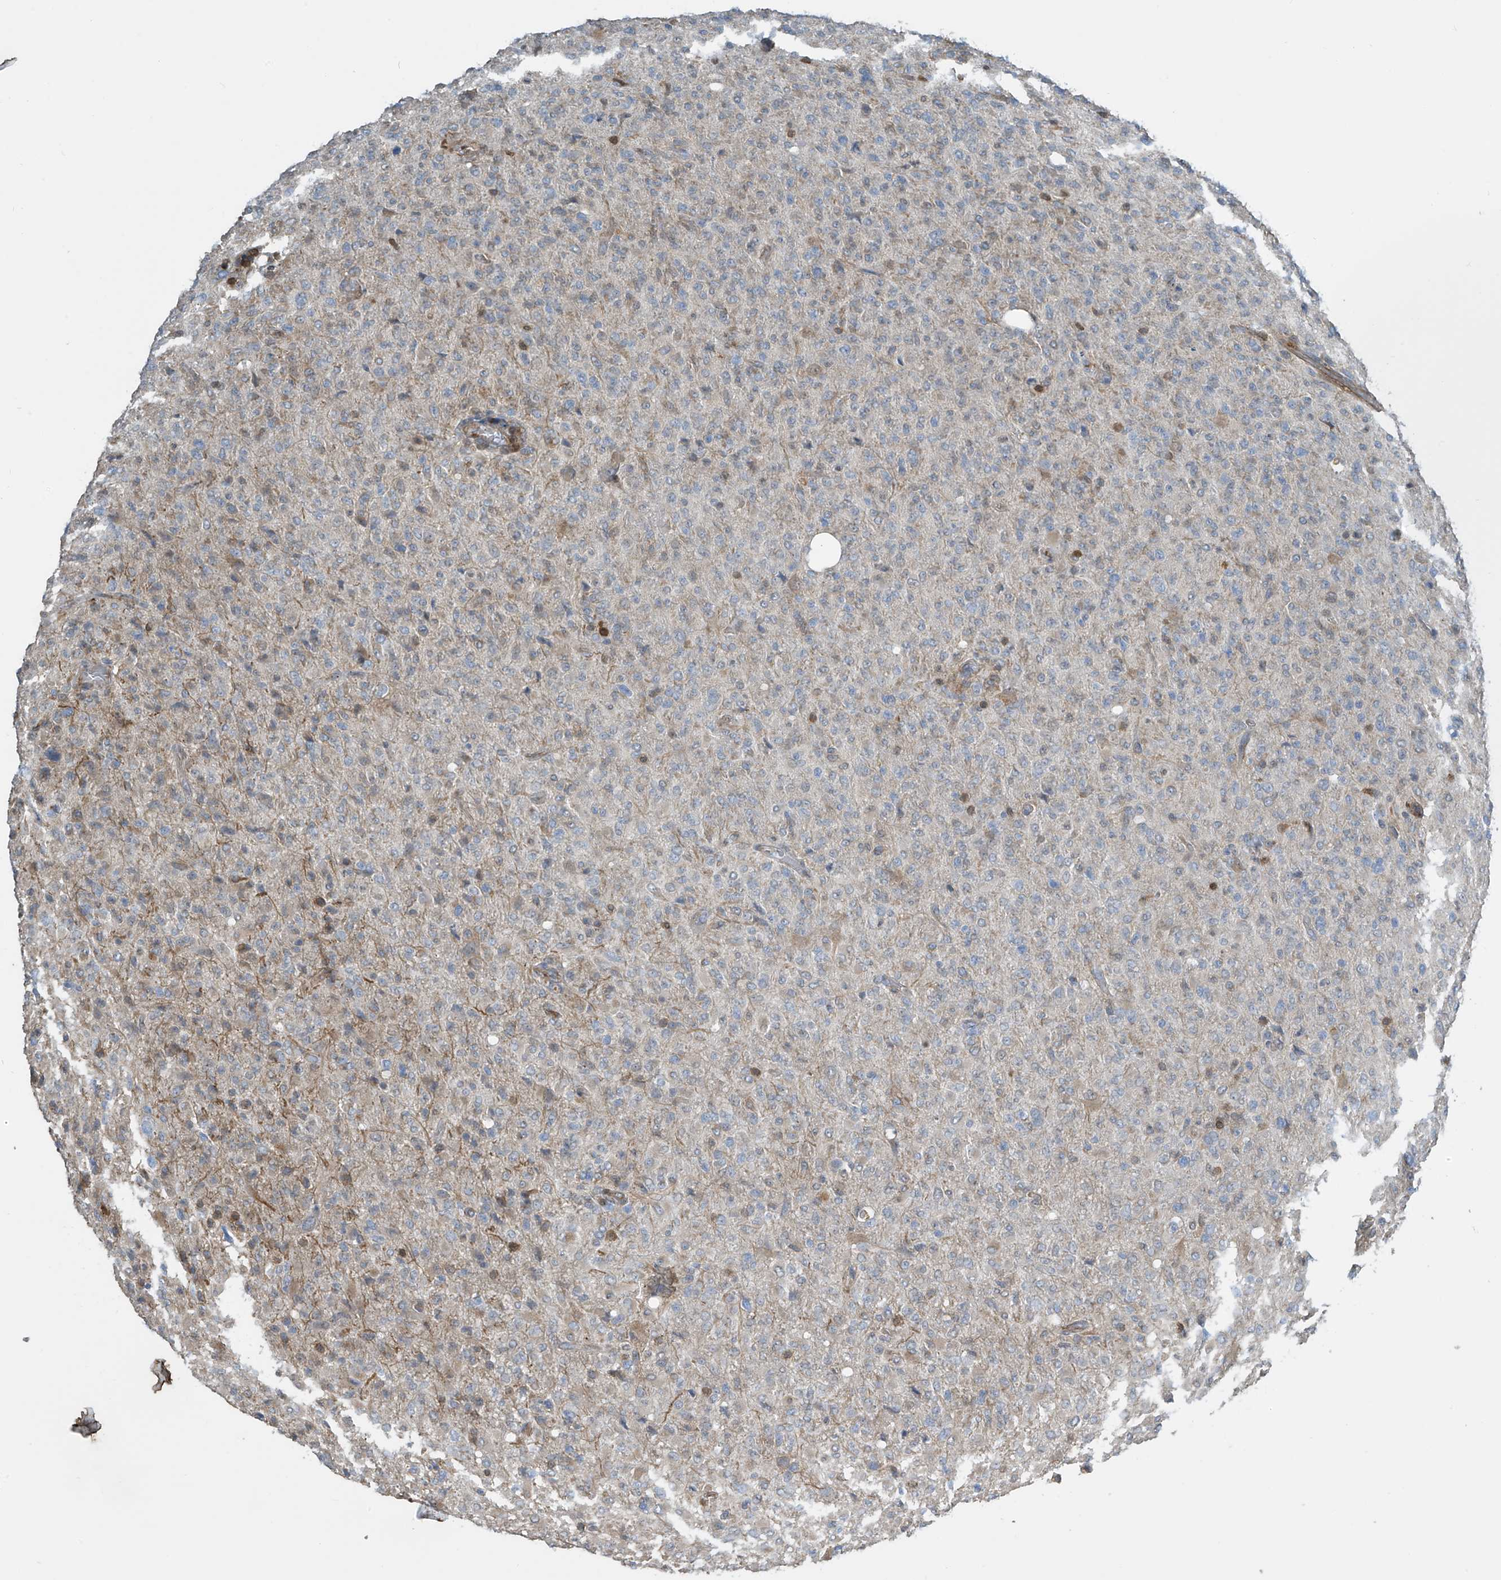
{"staining": {"intensity": "weak", "quantity": "<25%", "location": "cytoplasmic/membranous"}, "tissue": "glioma", "cell_type": "Tumor cells", "image_type": "cancer", "snomed": [{"axis": "morphology", "description": "Glioma, malignant, High grade"}, {"axis": "topography", "description": "Brain"}], "caption": "Immunohistochemistry image of neoplastic tissue: glioma stained with DAB (3,3'-diaminobenzidine) displays no significant protein positivity in tumor cells.", "gene": "SH3BGRL3", "patient": {"sex": "female", "age": 57}}